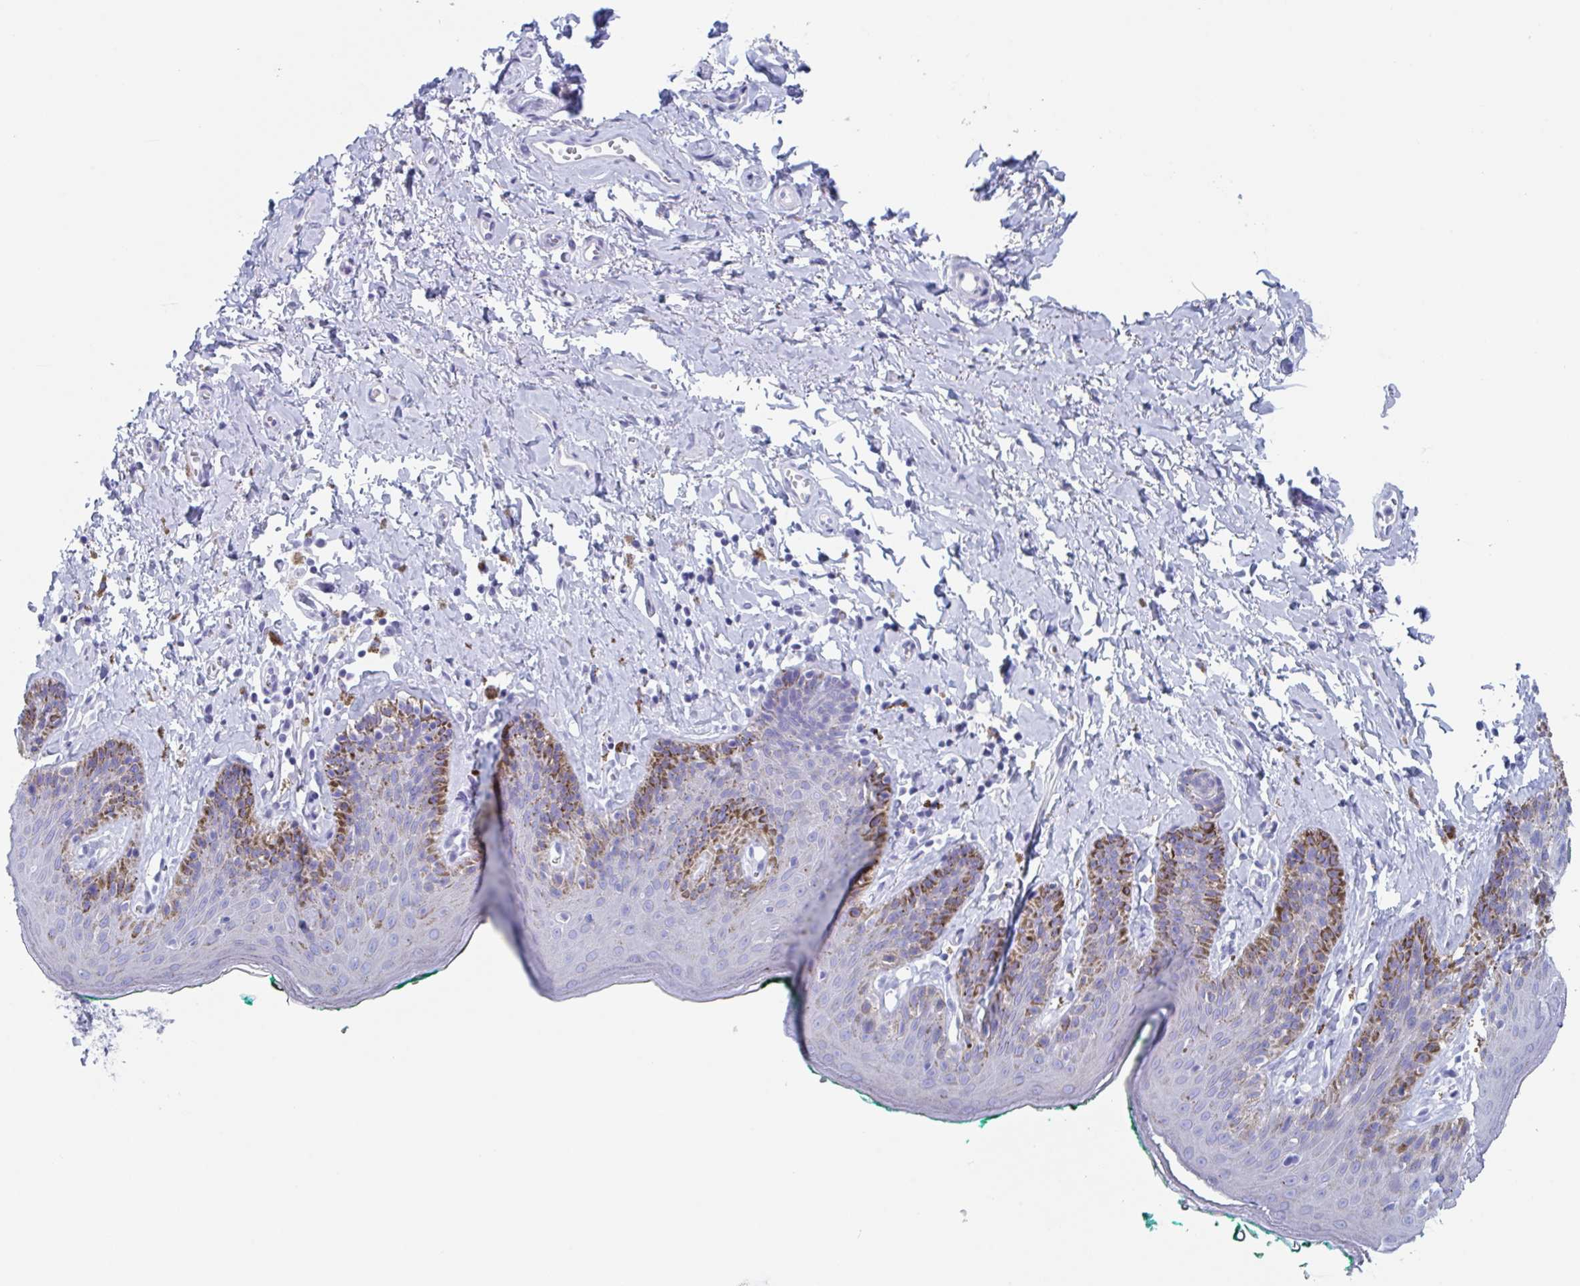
{"staining": {"intensity": "negative", "quantity": "none", "location": "none"}, "tissue": "skin", "cell_type": "Epidermal cells", "image_type": "normal", "snomed": [{"axis": "morphology", "description": "Normal tissue, NOS"}, {"axis": "topography", "description": "Vulva"}, {"axis": "topography", "description": "Peripheral nerve tissue"}], "caption": "Immunohistochemical staining of unremarkable skin reveals no significant positivity in epidermal cells.", "gene": "ZPBP", "patient": {"sex": "female", "age": 66}}